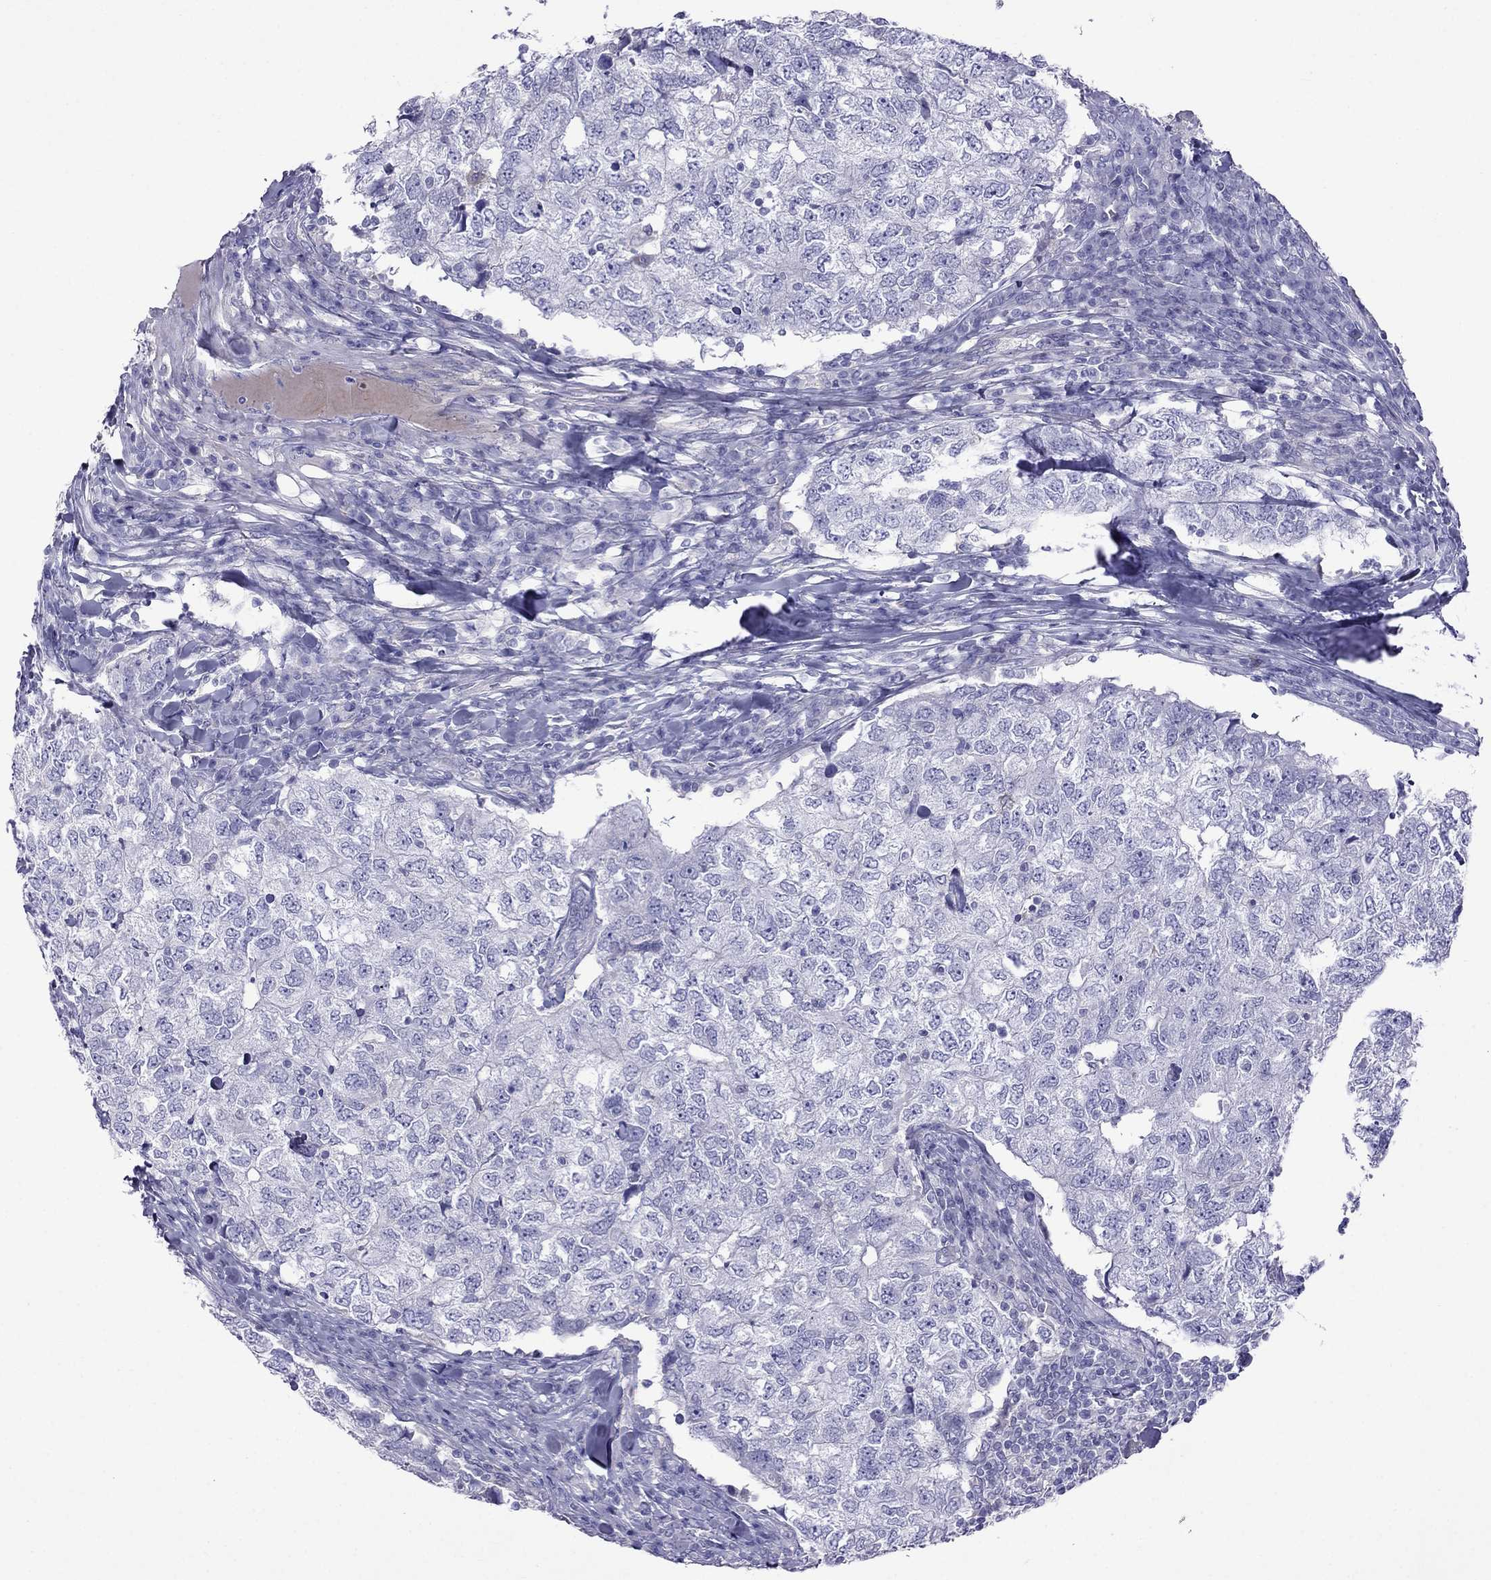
{"staining": {"intensity": "negative", "quantity": "none", "location": "none"}, "tissue": "breast cancer", "cell_type": "Tumor cells", "image_type": "cancer", "snomed": [{"axis": "morphology", "description": "Duct carcinoma"}, {"axis": "topography", "description": "Breast"}], "caption": "A micrograph of human breast cancer is negative for staining in tumor cells. (Immunohistochemistry (ihc), brightfield microscopy, high magnification).", "gene": "TDRD1", "patient": {"sex": "female", "age": 30}}